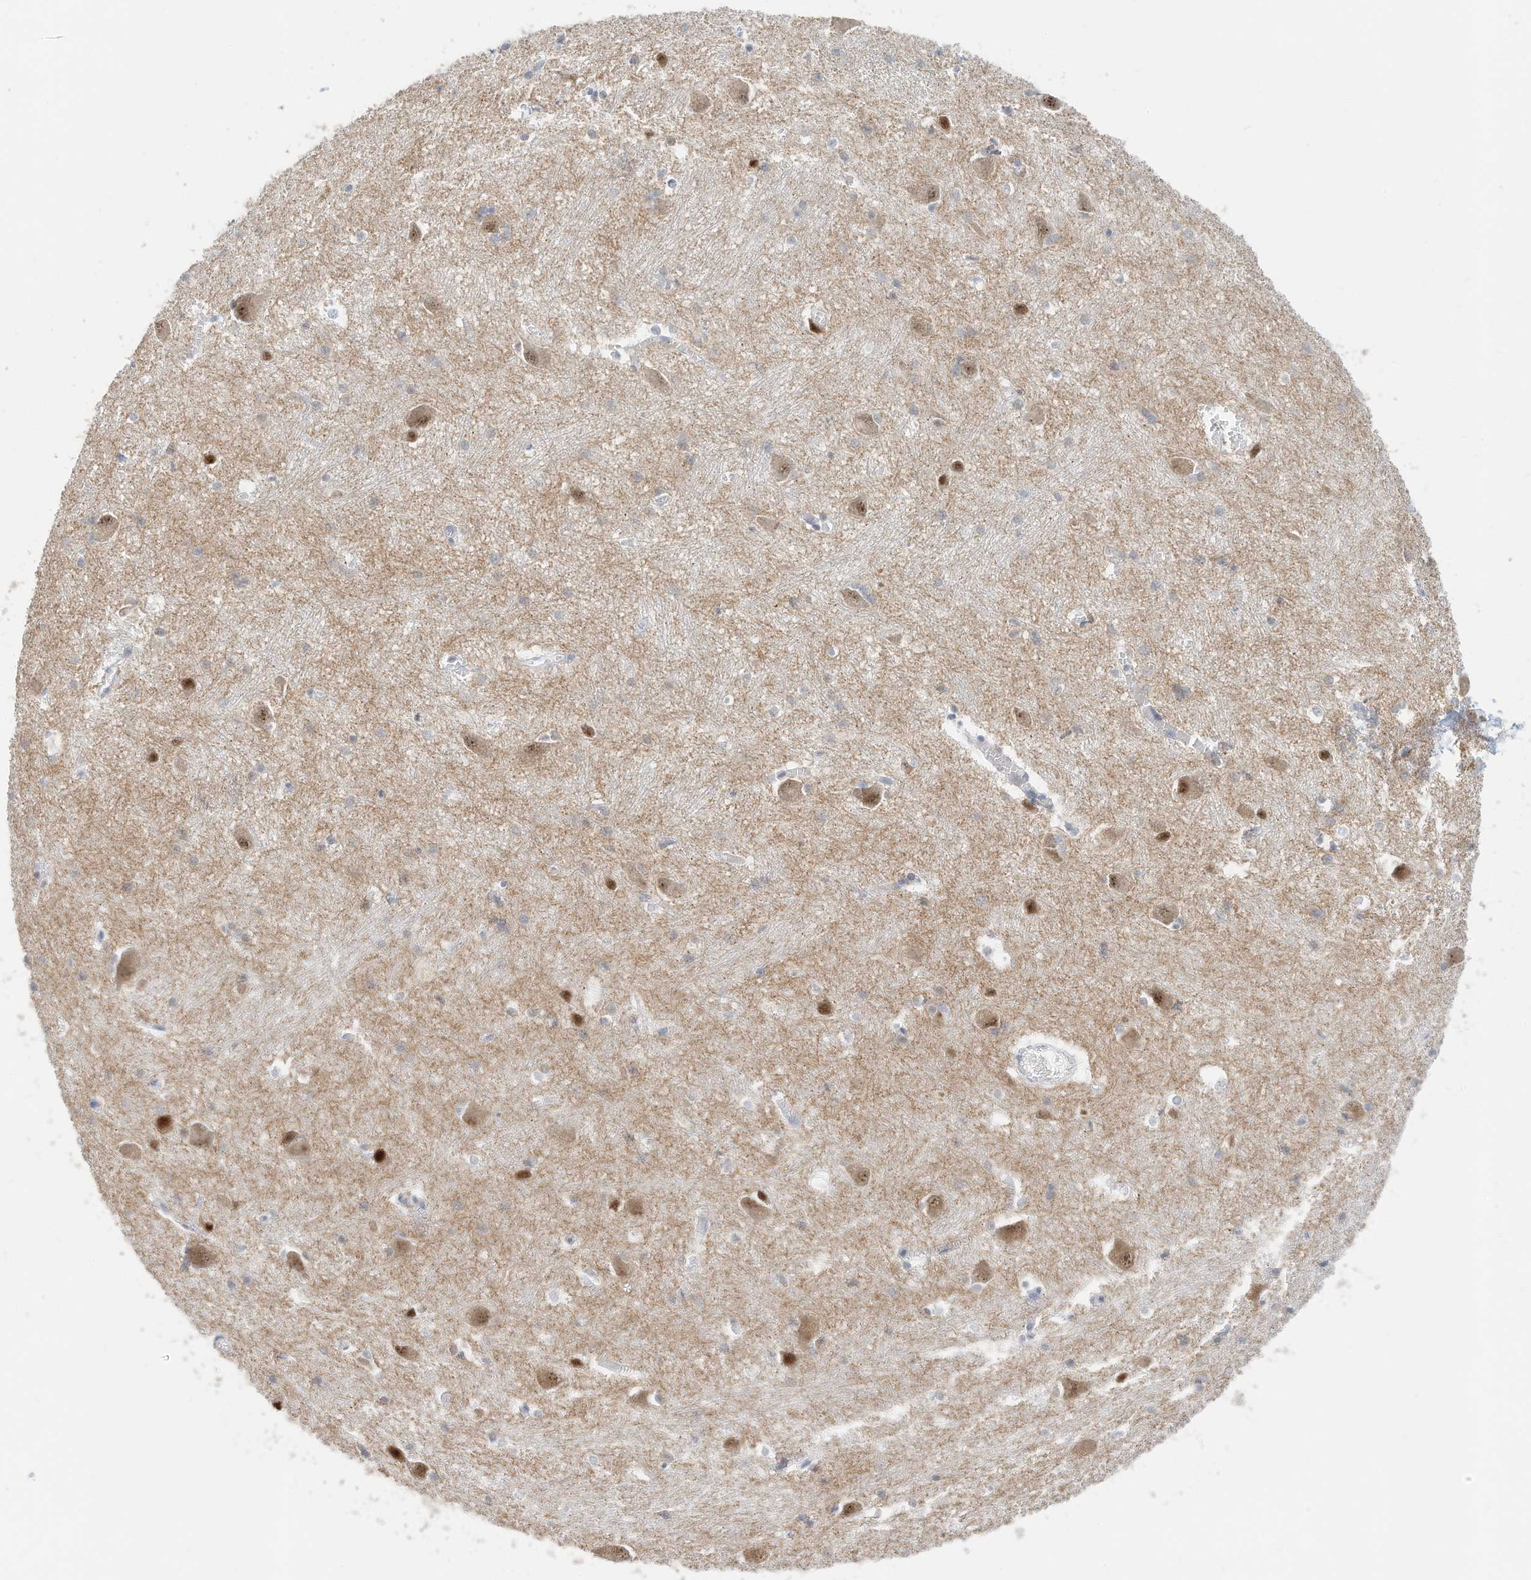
{"staining": {"intensity": "moderate", "quantity": "<25%", "location": "nuclear"}, "tissue": "caudate", "cell_type": "Glial cells", "image_type": "normal", "snomed": [{"axis": "morphology", "description": "Normal tissue, NOS"}, {"axis": "topography", "description": "Lateral ventricle wall"}], "caption": "Glial cells reveal moderate nuclear expression in about <25% of cells in unremarkable caudate.", "gene": "OGT", "patient": {"sex": "male", "age": 37}}